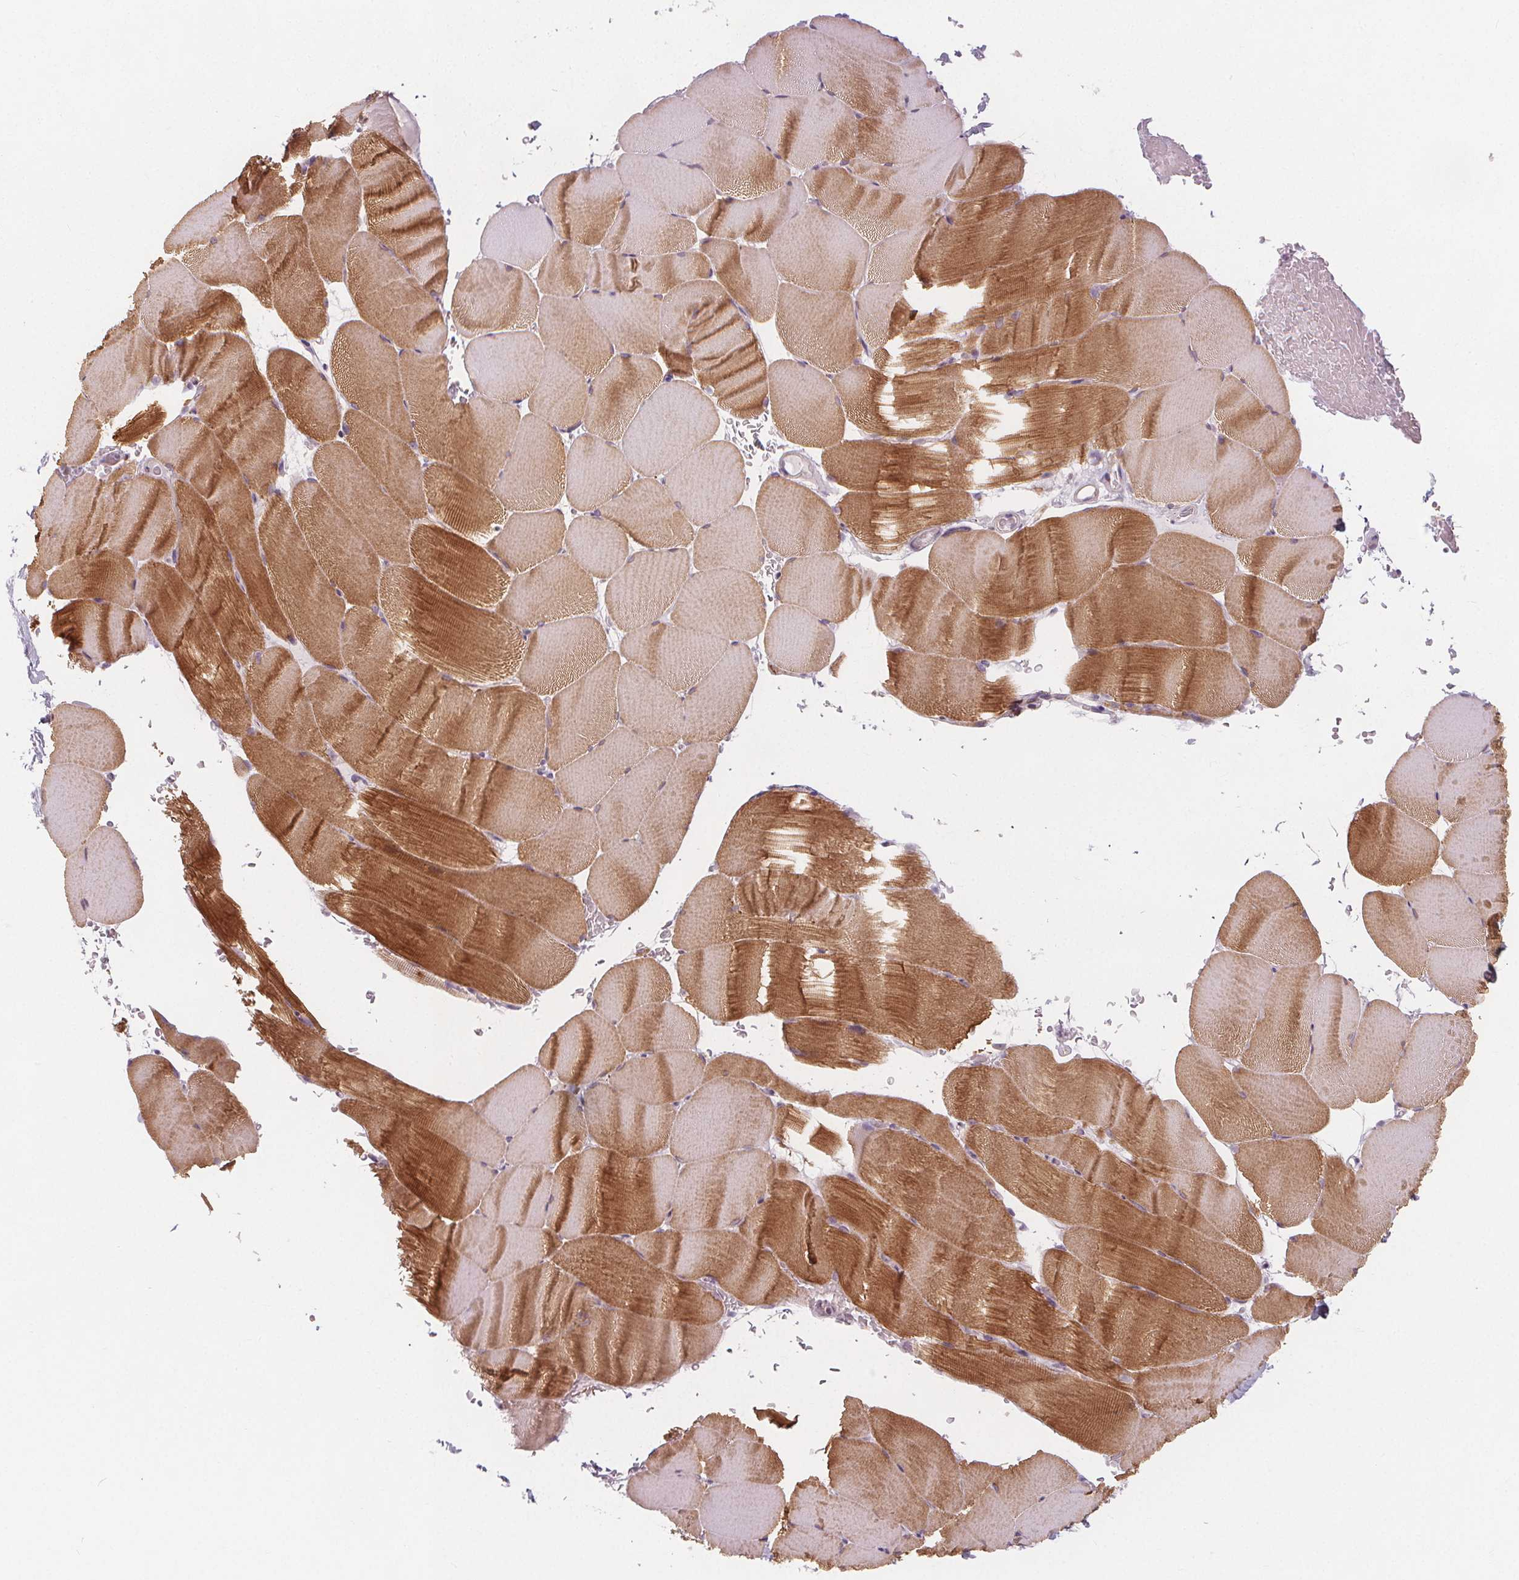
{"staining": {"intensity": "moderate", "quantity": "25%-75%", "location": "cytoplasmic/membranous"}, "tissue": "skeletal muscle", "cell_type": "Myocytes", "image_type": "normal", "snomed": [{"axis": "morphology", "description": "Normal tissue, NOS"}, {"axis": "topography", "description": "Skeletal muscle"}], "caption": "Immunohistochemistry (IHC) histopathology image of normal skeletal muscle stained for a protein (brown), which displays medium levels of moderate cytoplasmic/membranous positivity in about 25%-75% of myocytes.", "gene": "TIPIN", "patient": {"sex": "female", "age": 37}}